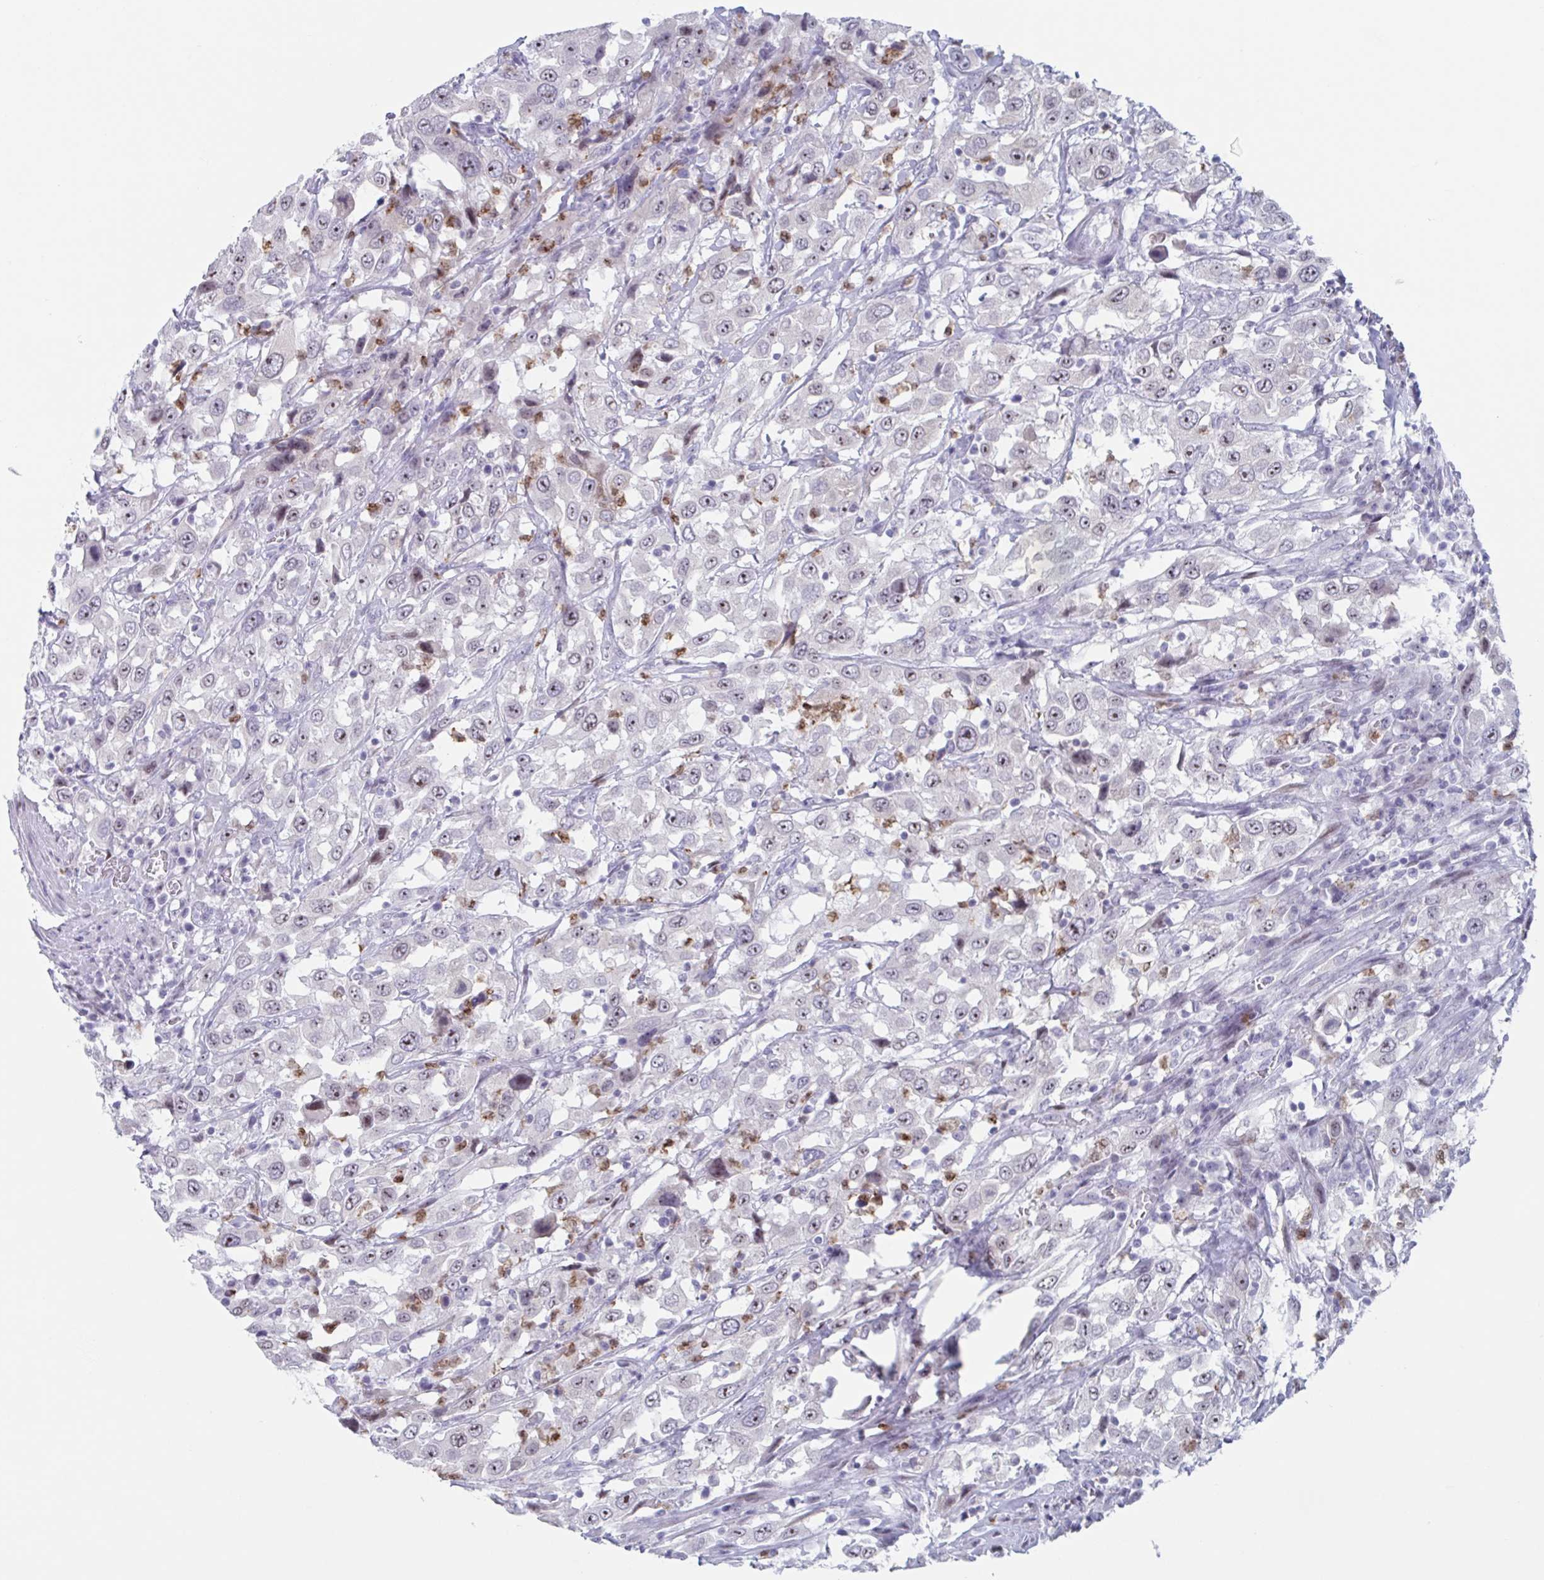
{"staining": {"intensity": "weak", "quantity": "25%-75%", "location": "nuclear"}, "tissue": "urothelial cancer", "cell_type": "Tumor cells", "image_type": "cancer", "snomed": [{"axis": "morphology", "description": "Urothelial carcinoma, High grade"}, {"axis": "topography", "description": "Urinary bladder"}], "caption": "Immunohistochemical staining of human high-grade urothelial carcinoma demonstrates low levels of weak nuclear protein staining in about 25%-75% of tumor cells. (DAB (3,3'-diaminobenzidine) IHC, brown staining for protein, blue staining for nuclei).", "gene": "CYP4F11", "patient": {"sex": "male", "age": 61}}